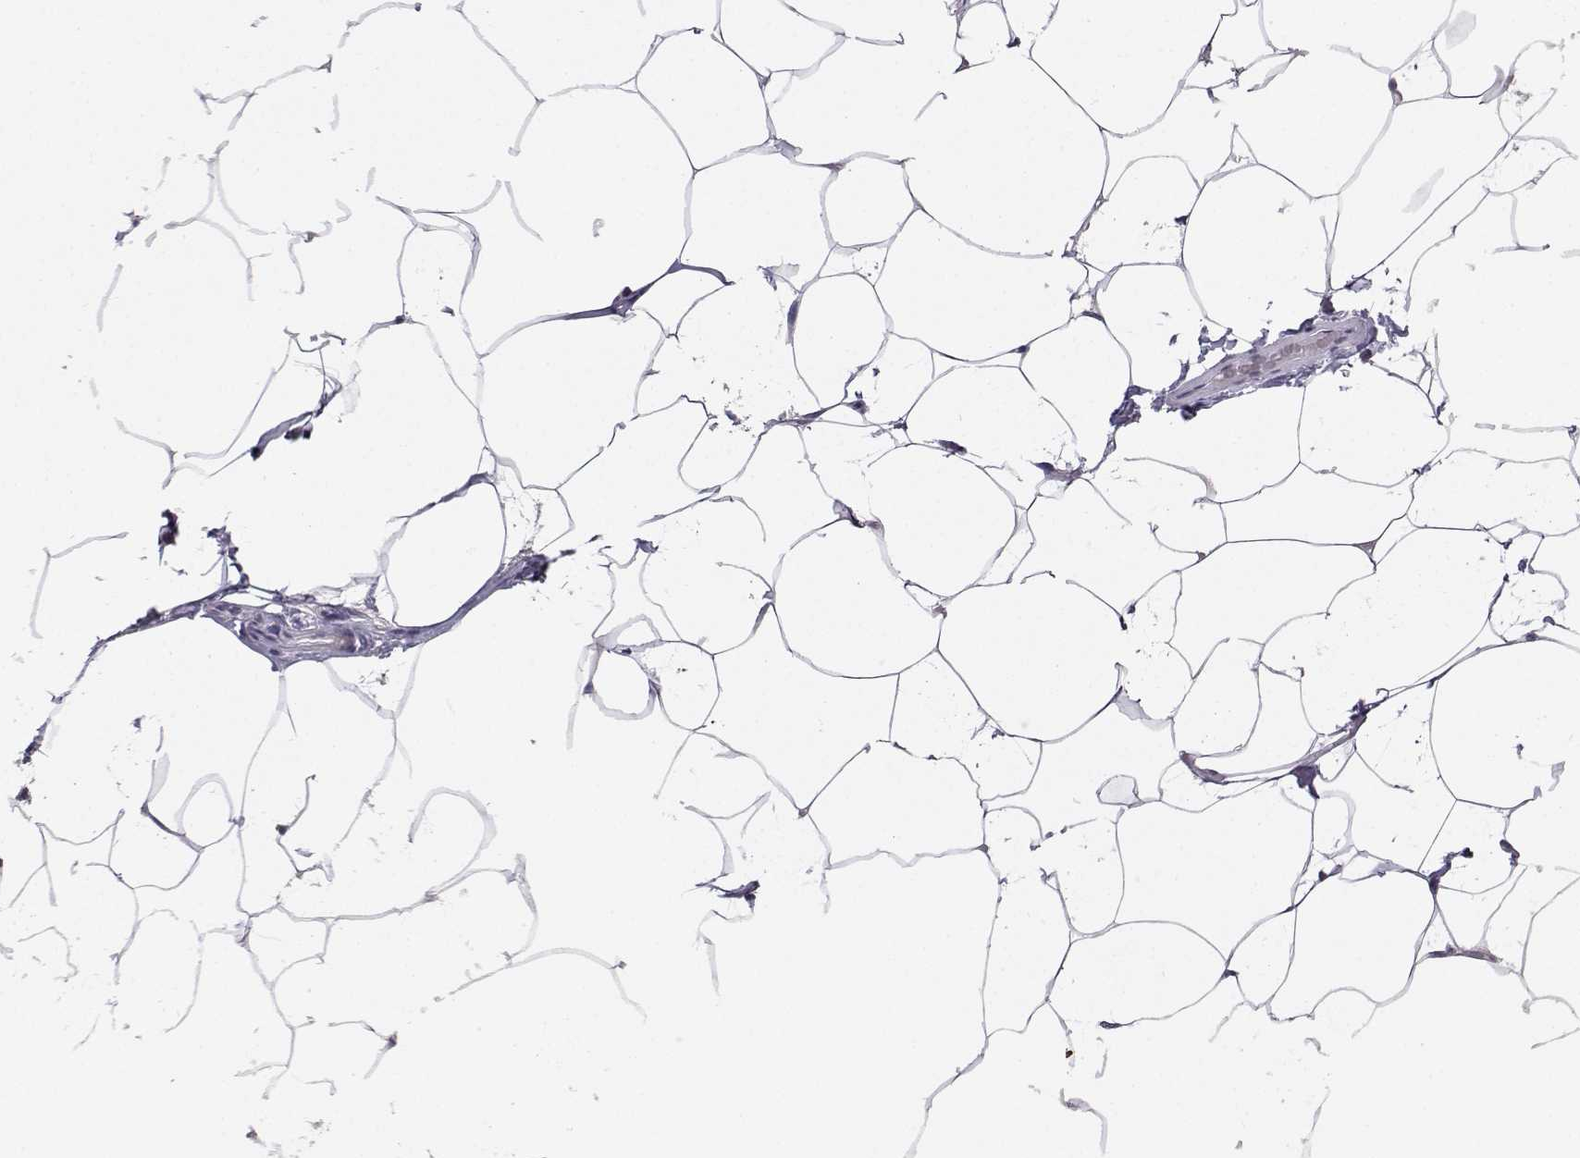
{"staining": {"intensity": "negative", "quantity": "none", "location": "none"}, "tissue": "breast", "cell_type": "Adipocytes", "image_type": "normal", "snomed": [{"axis": "morphology", "description": "Normal tissue, NOS"}, {"axis": "topography", "description": "Breast"}], "caption": "DAB (3,3'-diaminobenzidine) immunohistochemical staining of benign human breast reveals no significant expression in adipocytes. (DAB IHC with hematoxylin counter stain).", "gene": "SPAG11A", "patient": {"sex": "female", "age": 32}}